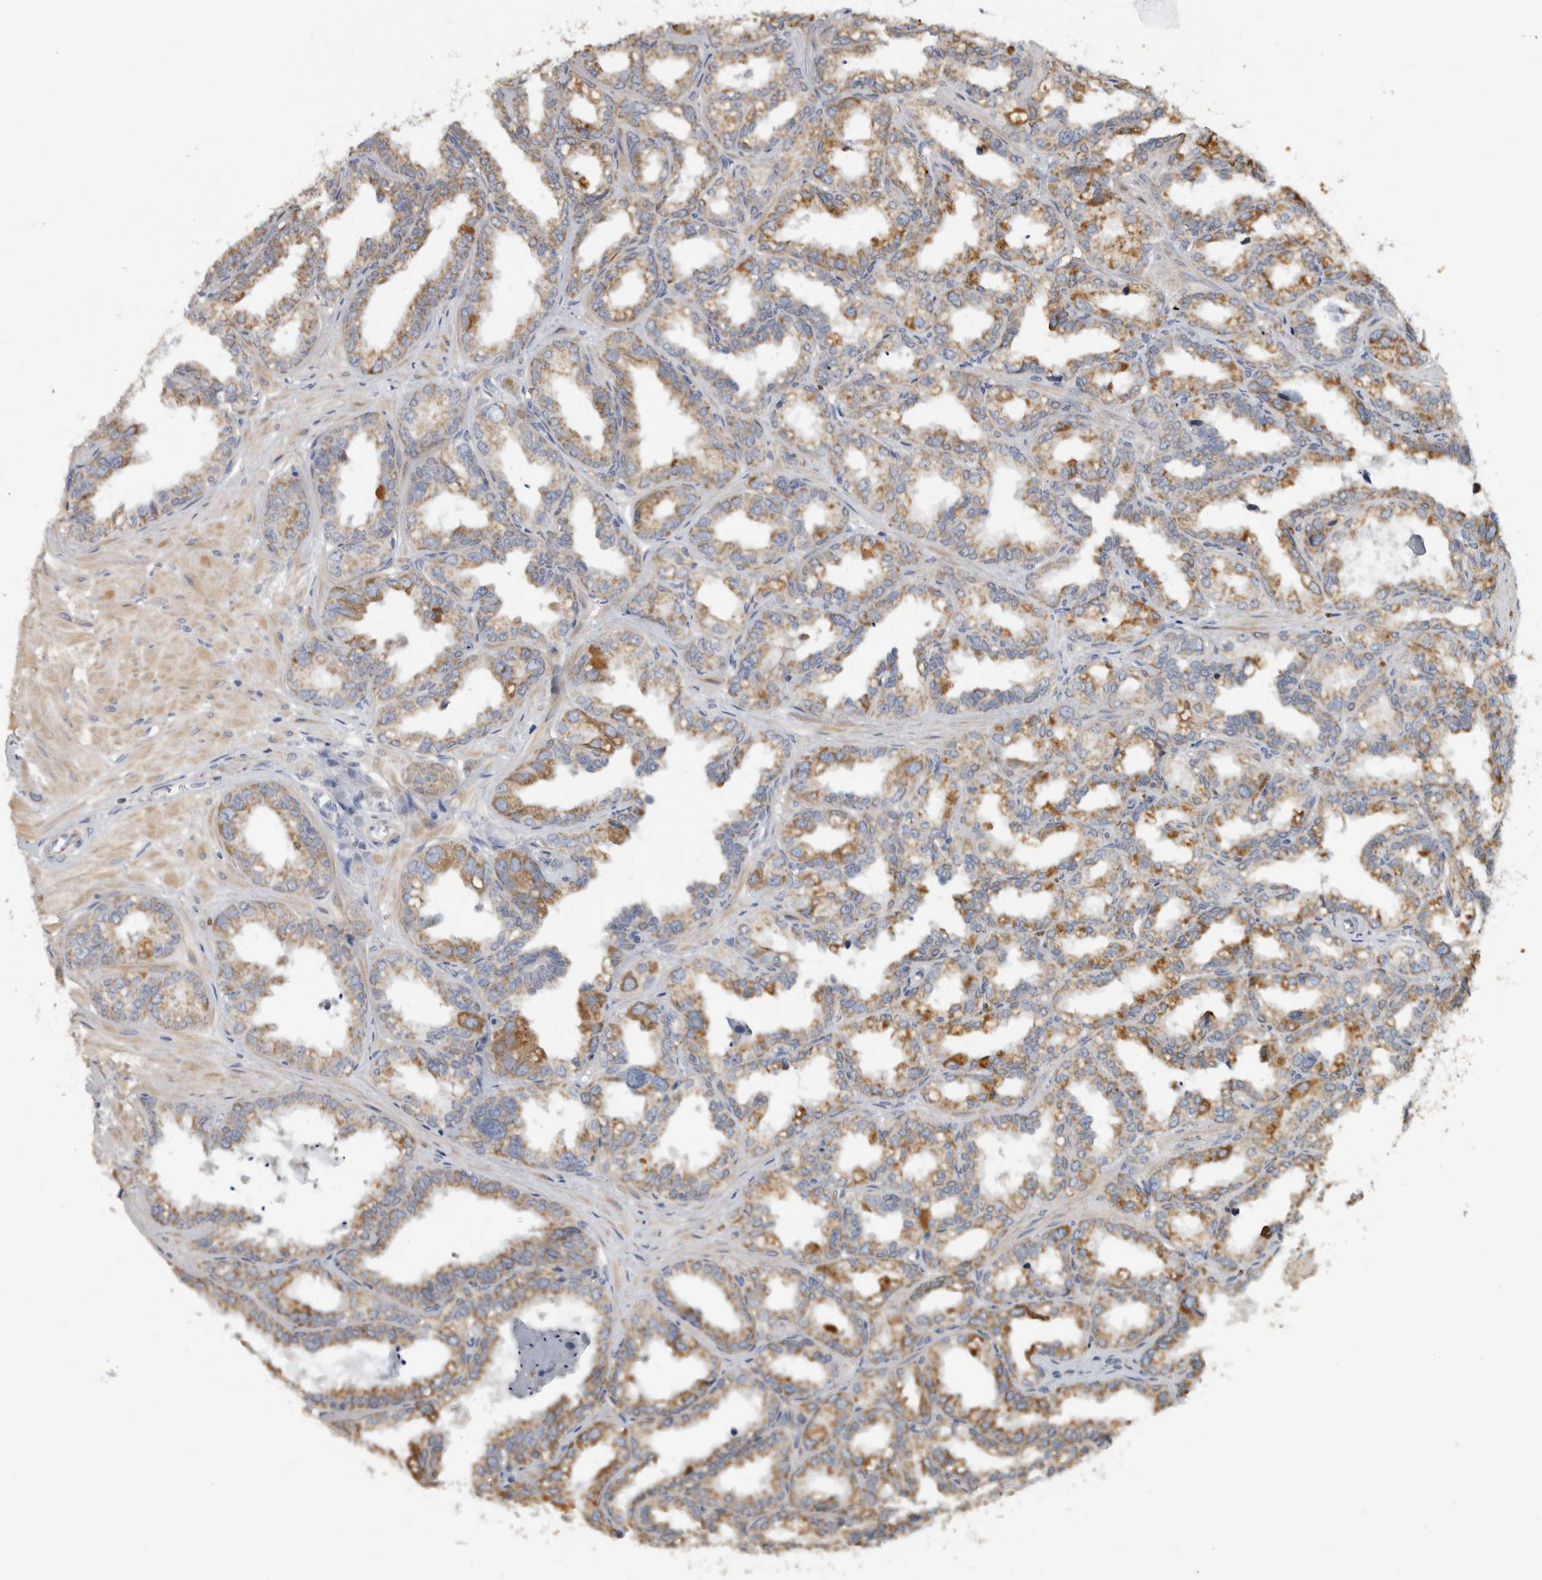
{"staining": {"intensity": "moderate", "quantity": "25%-75%", "location": "cytoplasmic/membranous"}, "tissue": "seminal vesicle", "cell_type": "Glandular cells", "image_type": "normal", "snomed": [{"axis": "morphology", "description": "Normal tissue, NOS"}, {"axis": "topography", "description": "Prostate"}, {"axis": "topography", "description": "Seminal veicle"}], "caption": "The histopathology image shows a brown stain indicating the presence of a protein in the cytoplasmic/membranous of glandular cells in seminal vesicle.", "gene": "ST8SIA1", "patient": {"sex": "male", "age": 51}}